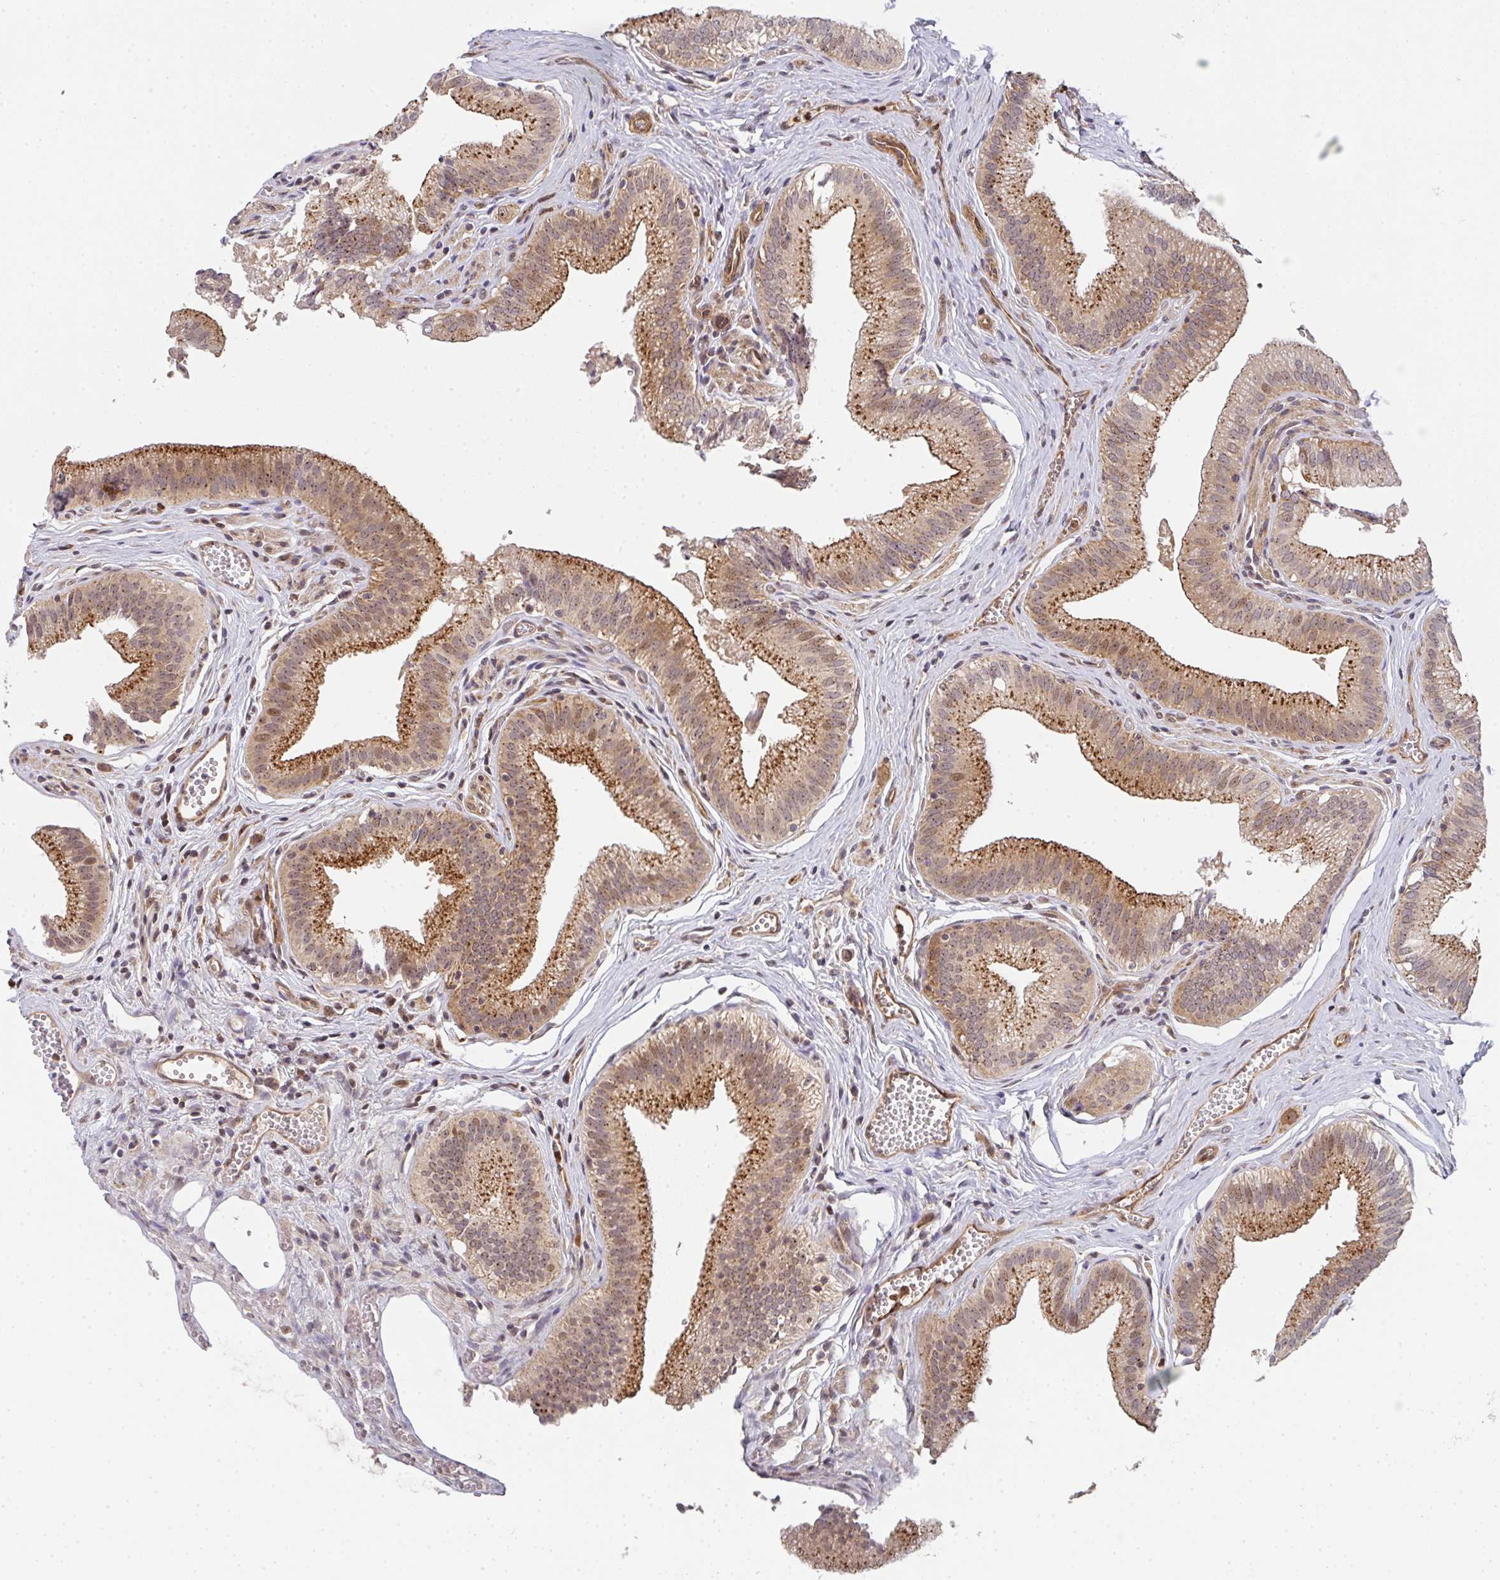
{"staining": {"intensity": "moderate", "quantity": ">75%", "location": "cytoplasmic/membranous,nuclear"}, "tissue": "gallbladder", "cell_type": "Glandular cells", "image_type": "normal", "snomed": [{"axis": "morphology", "description": "Normal tissue, NOS"}, {"axis": "topography", "description": "Gallbladder"}, {"axis": "topography", "description": "Peripheral nerve tissue"}], "caption": "This is an image of IHC staining of unremarkable gallbladder, which shows moderate staining in the cytoplasmic/membranous,nuclear of glandular cells.", "gene": "SIMC1", "patient": {"sex": "male", "age": 17}}